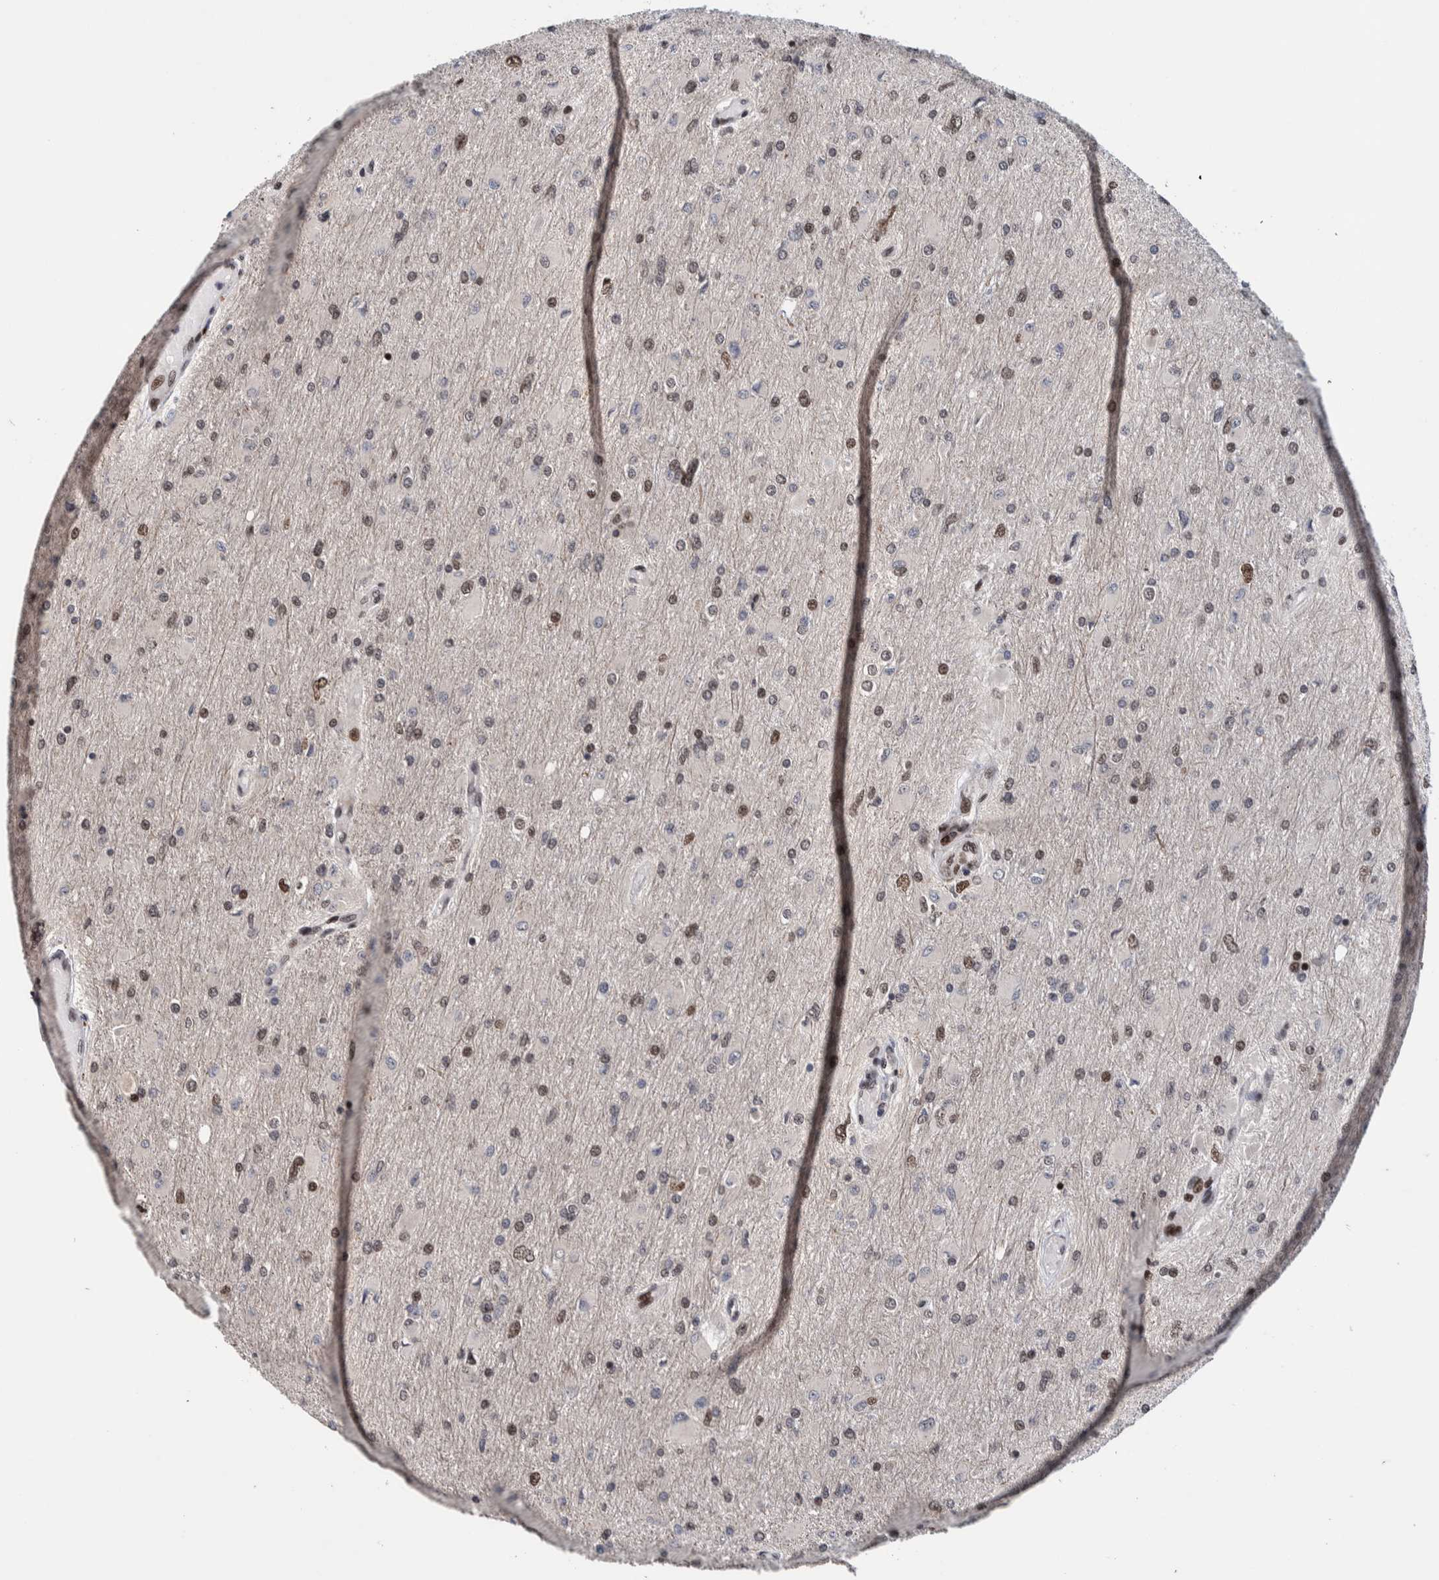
{"staining": {"intensity": "weak", "quantity": "25%-75%", "location": "nuclear"}, "tissue": "glioma", "cell_type": "Tumor cells", "image_type": "cancer", "snomed": [{"axis": "morphology", "description": "Glioma, malignant, High grade"}, {"axis": "topography", "description": "Cerebral cortex"}], "caption": "Tumor cells demonstrate low levels of weak nuclear positivity in about 25%-75% of cells in glioma.", "gene": "CHD4", "patient": {"sex": "female", "age": 36}}